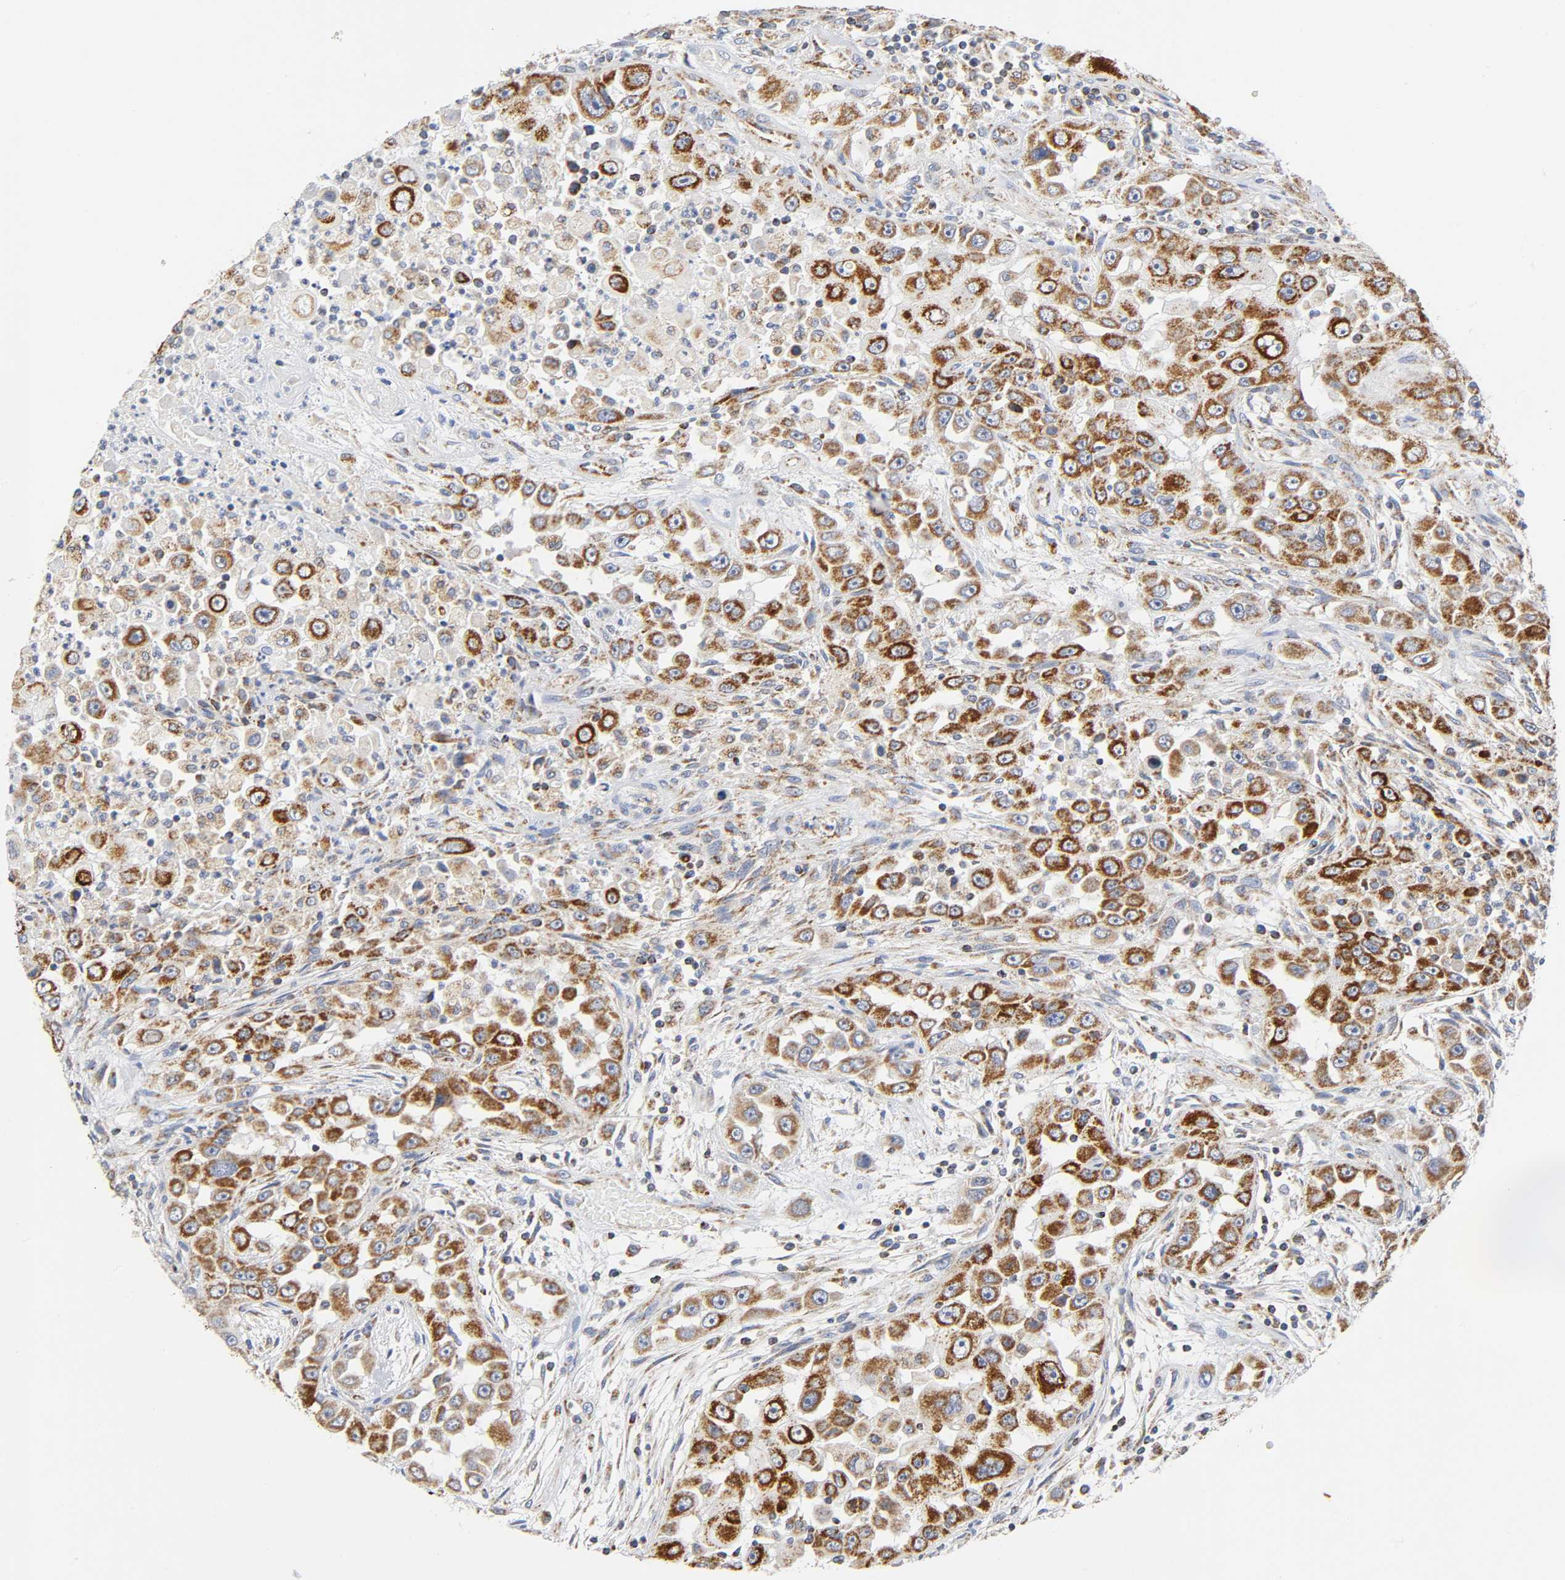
{"staining": {"intensity": "strong", "quantity": ">75%", "location": "cytoplasmic/membranous"}, "tissue": "head and neck cancer", "cell_type": "Tumor cells", "image_type": "cancer", "snomed": [{"axis": "morphology", "description": "Carcinoma, NOS"}, {"axis": "topography", "description": "Head-Neck"}], "caption": "The histopathology image reveals staining of head and neck carcinoma, revealing strong cytoplasmic/membranous protein positivity (brown color) within tumor cells.", "gene": "BAK1", "patient": {"sex": "male", "age": 87}}